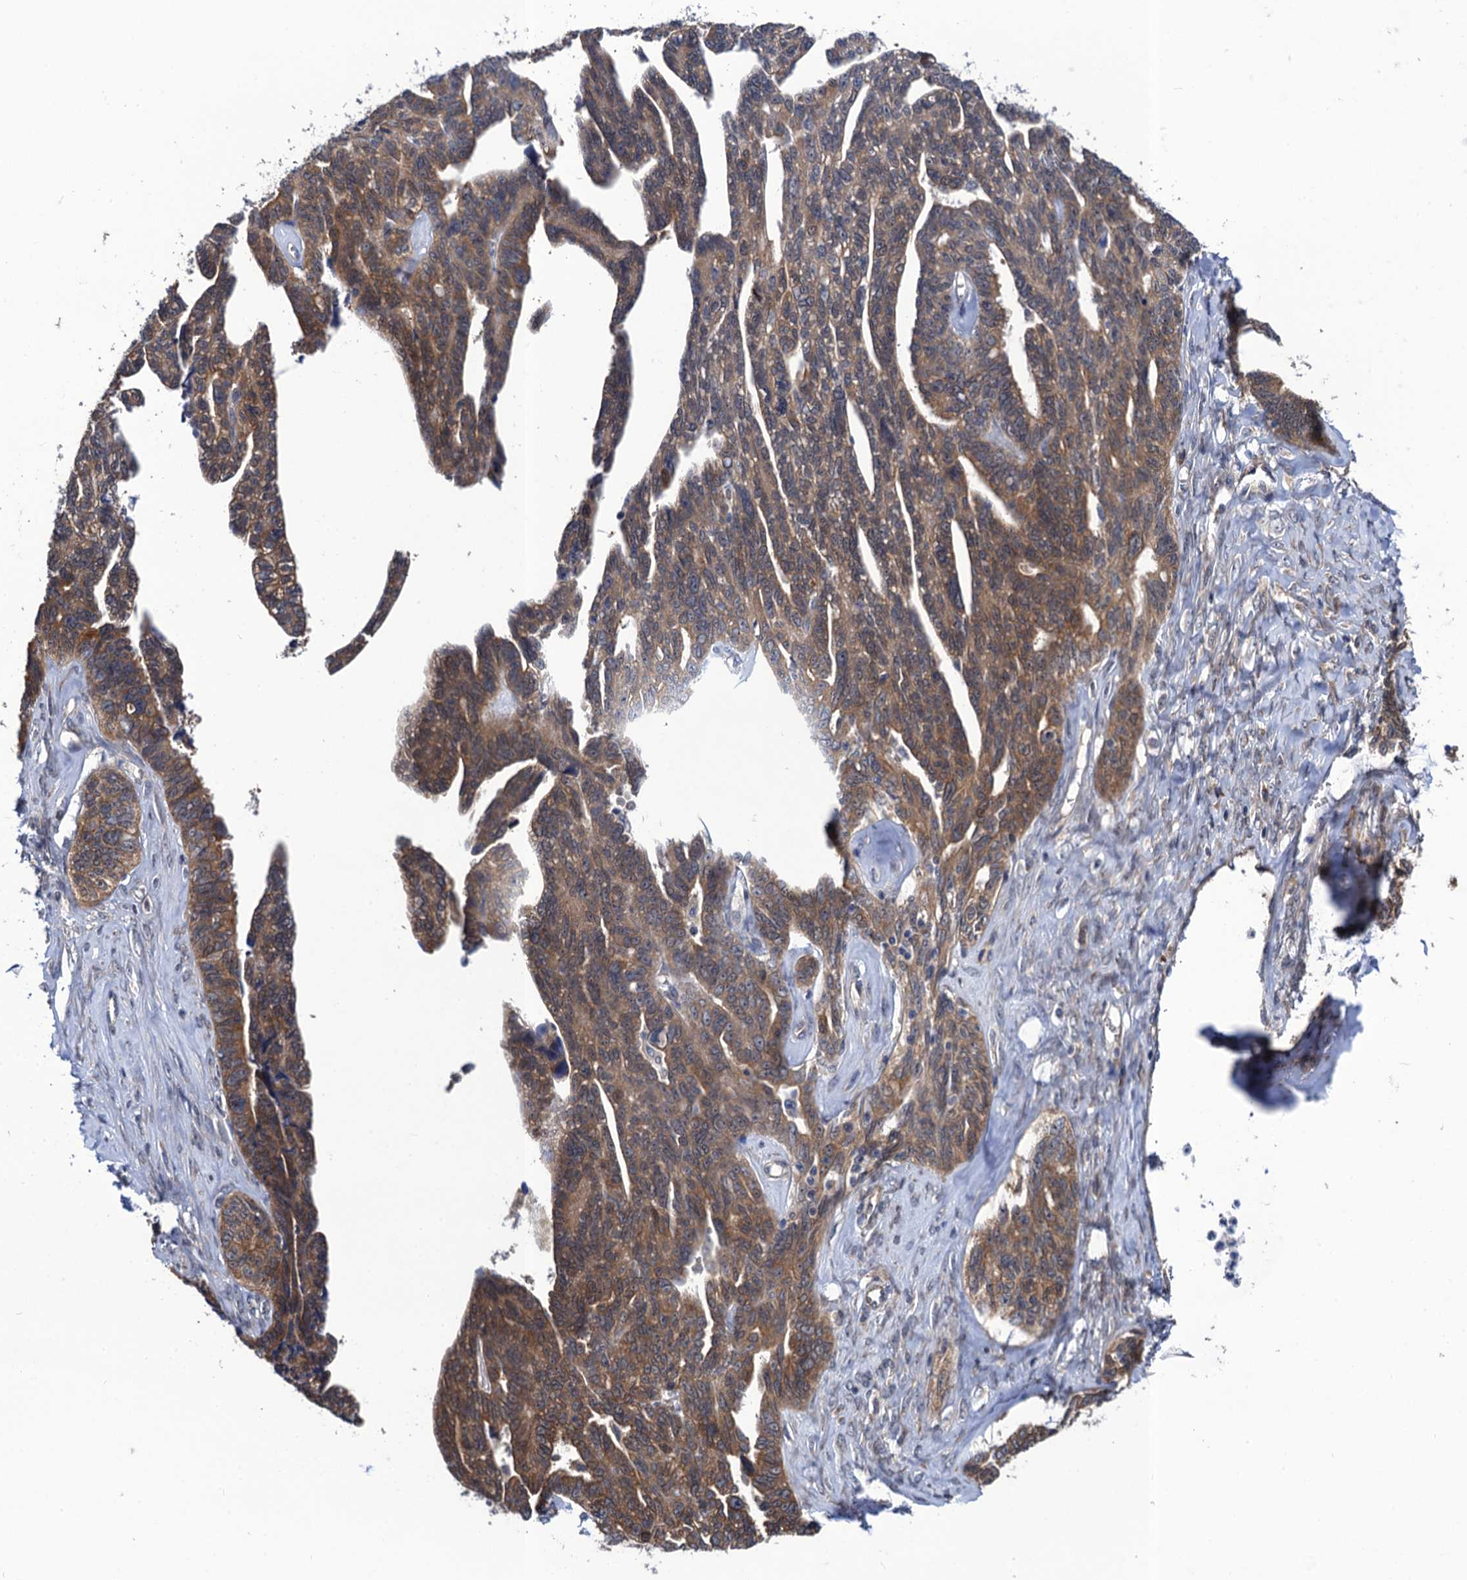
{"staining": {"intensity": "moderate", "quantity": "25%-75%", "location": "cytoplasmic/membranous"}, "tissue": "ovarian cancer", "cell_type": "Tumor cells", "image_type": "cancer", "snomed": [{"axis": "morphology", "description": "Cystadenocarcinoma, serous, NOS"}, {"axis": "topography", "description": "Ovary"}], "caption": "Human ovarian cancer (serous cystadenocarcinoma) stained with a protein marker reveals moderate staining in tumor cells.", "gene": "PGLS", "patient": {"sex": "female", "age": 79}}